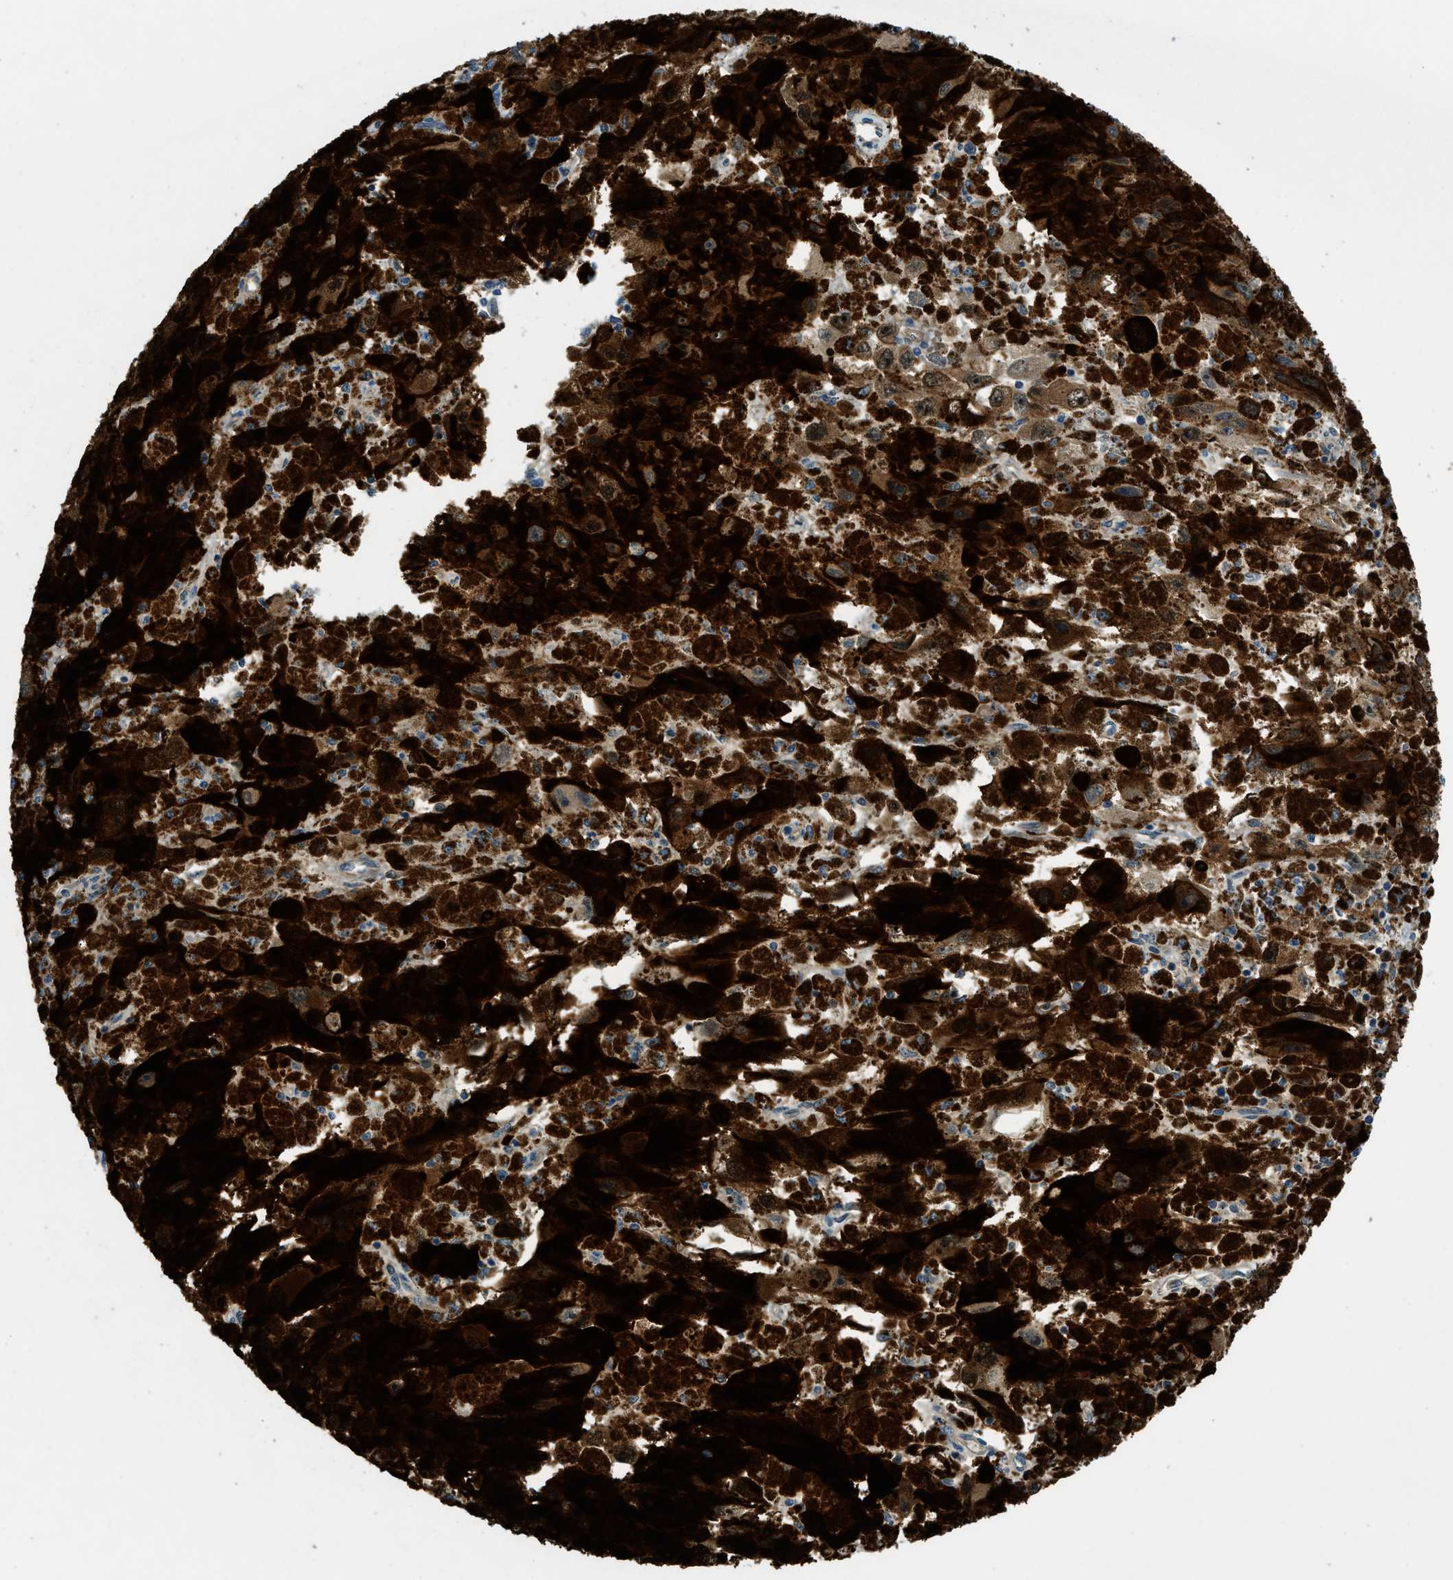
{"staining": {"intensity": "moderate", "quantity": ">75%", "location": "cytoplasmic/membranous,nuclear"}, "tissue": "melanoma", "cell_type": "Tumor cells", "image_type": "cancer", "snomed": [{"axis": "morphology", "description": "Malignant melanoma, NOS"}, {"axis": "topography", "description": "Skin"}], "caption": "Protein staining reveals moderate cytoplasmic/membranous and nuclear staining in about >75% of tumor cells in melanoma.", "gene": "TRAK2", "patient": {"sex": "female", "age": 104}}